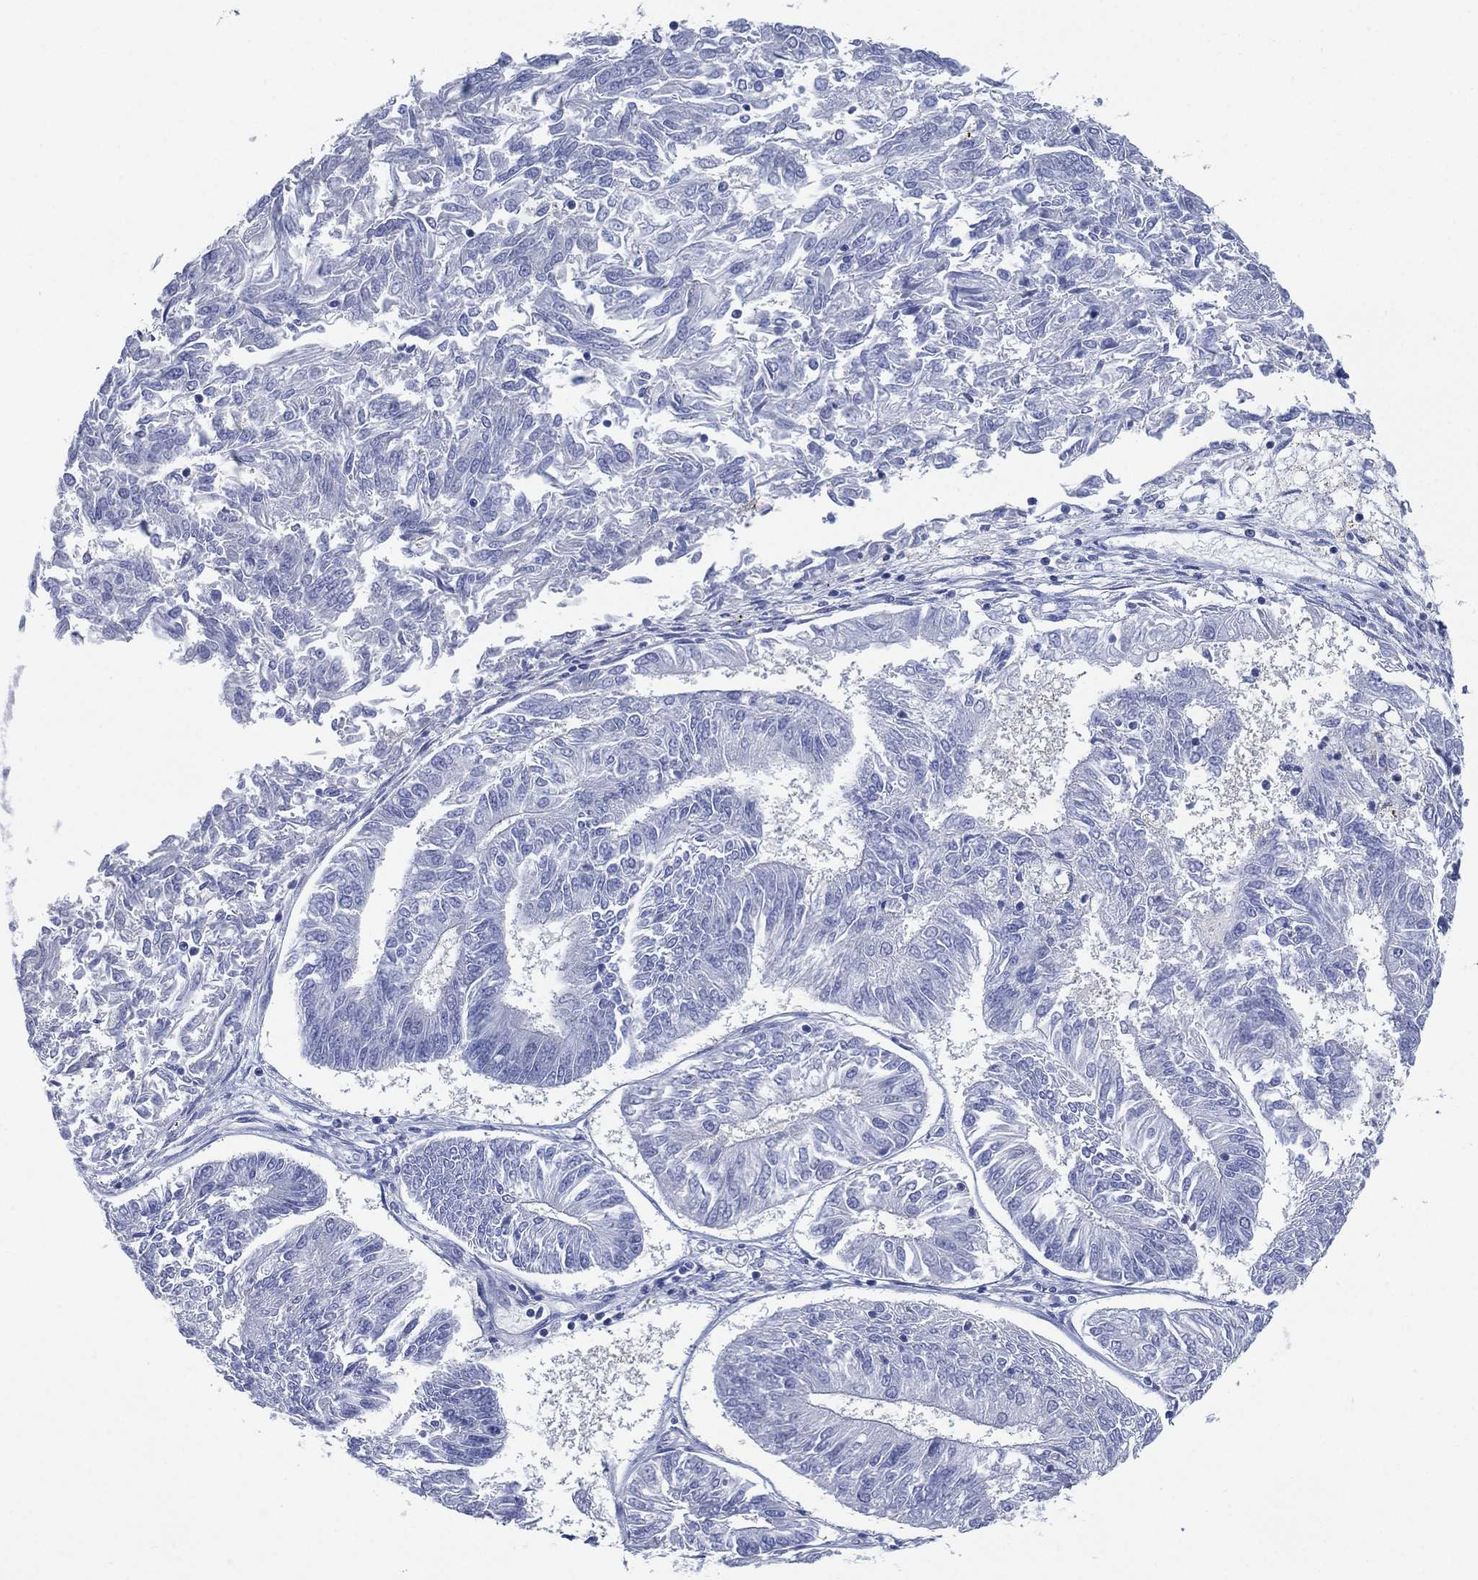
{"staining": {"intensity": "negative", "quantity": "none", "location": "none"}, "tissue": "endometrial cancer", "cell_type": "Tumor cells", "image_type": "cancer", "snomed": [{"axis": "morphology", "description": "Adenocarcinoma, NOS"}, {"axis": "topography", "description": "Endometrium"}], "caption": "An immunohistochemistry photomicrograph of endometrial adenocarcinoma is shown. There is no staining in tumor cells of endometrial adenocarcinoma. Nuclei are stained in blue.", "gene": "C5orf46", "patient": {"sex": "female", "age": 58}}